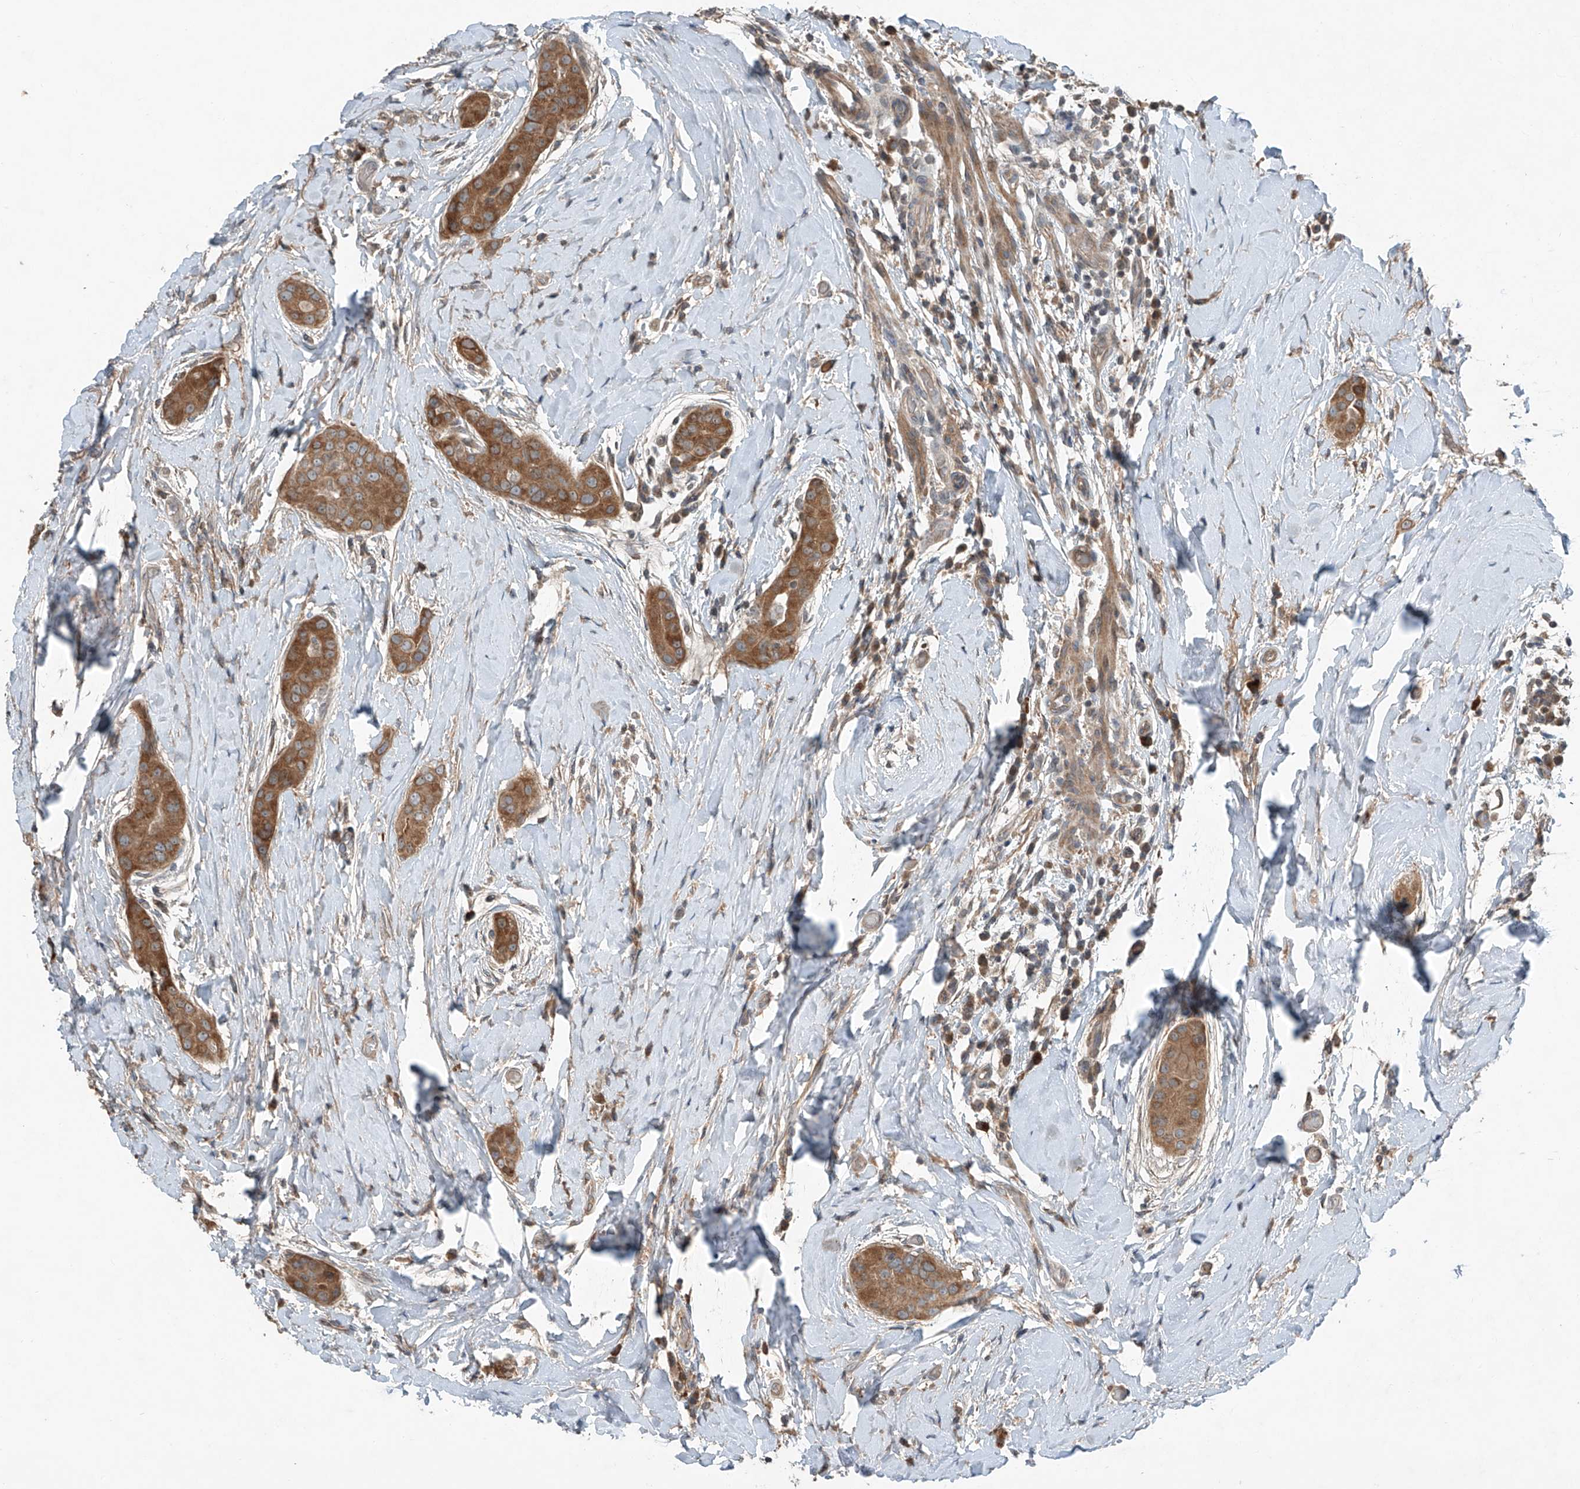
{"staining": {"intensity": "moderate", "quantity": ">75%", "location": "cytoplasmic/membranous"}, "tissue": "thyroid cancer", "cell_type": "Tumor cells", "image_type": "cancer", "snomed": [{"axis": "morphology", "description": "Papillary adenocarcinoma, NOS"}, {"axis": "topography", "description": "Thyroid gland"}], "caption": "Human thyroid papillary adenocarcinoma stained with a protein marker reveals moderate staining in tumor cells.", "gene": "ADAM23", "patient": {"sex": "male", "age": 33}}